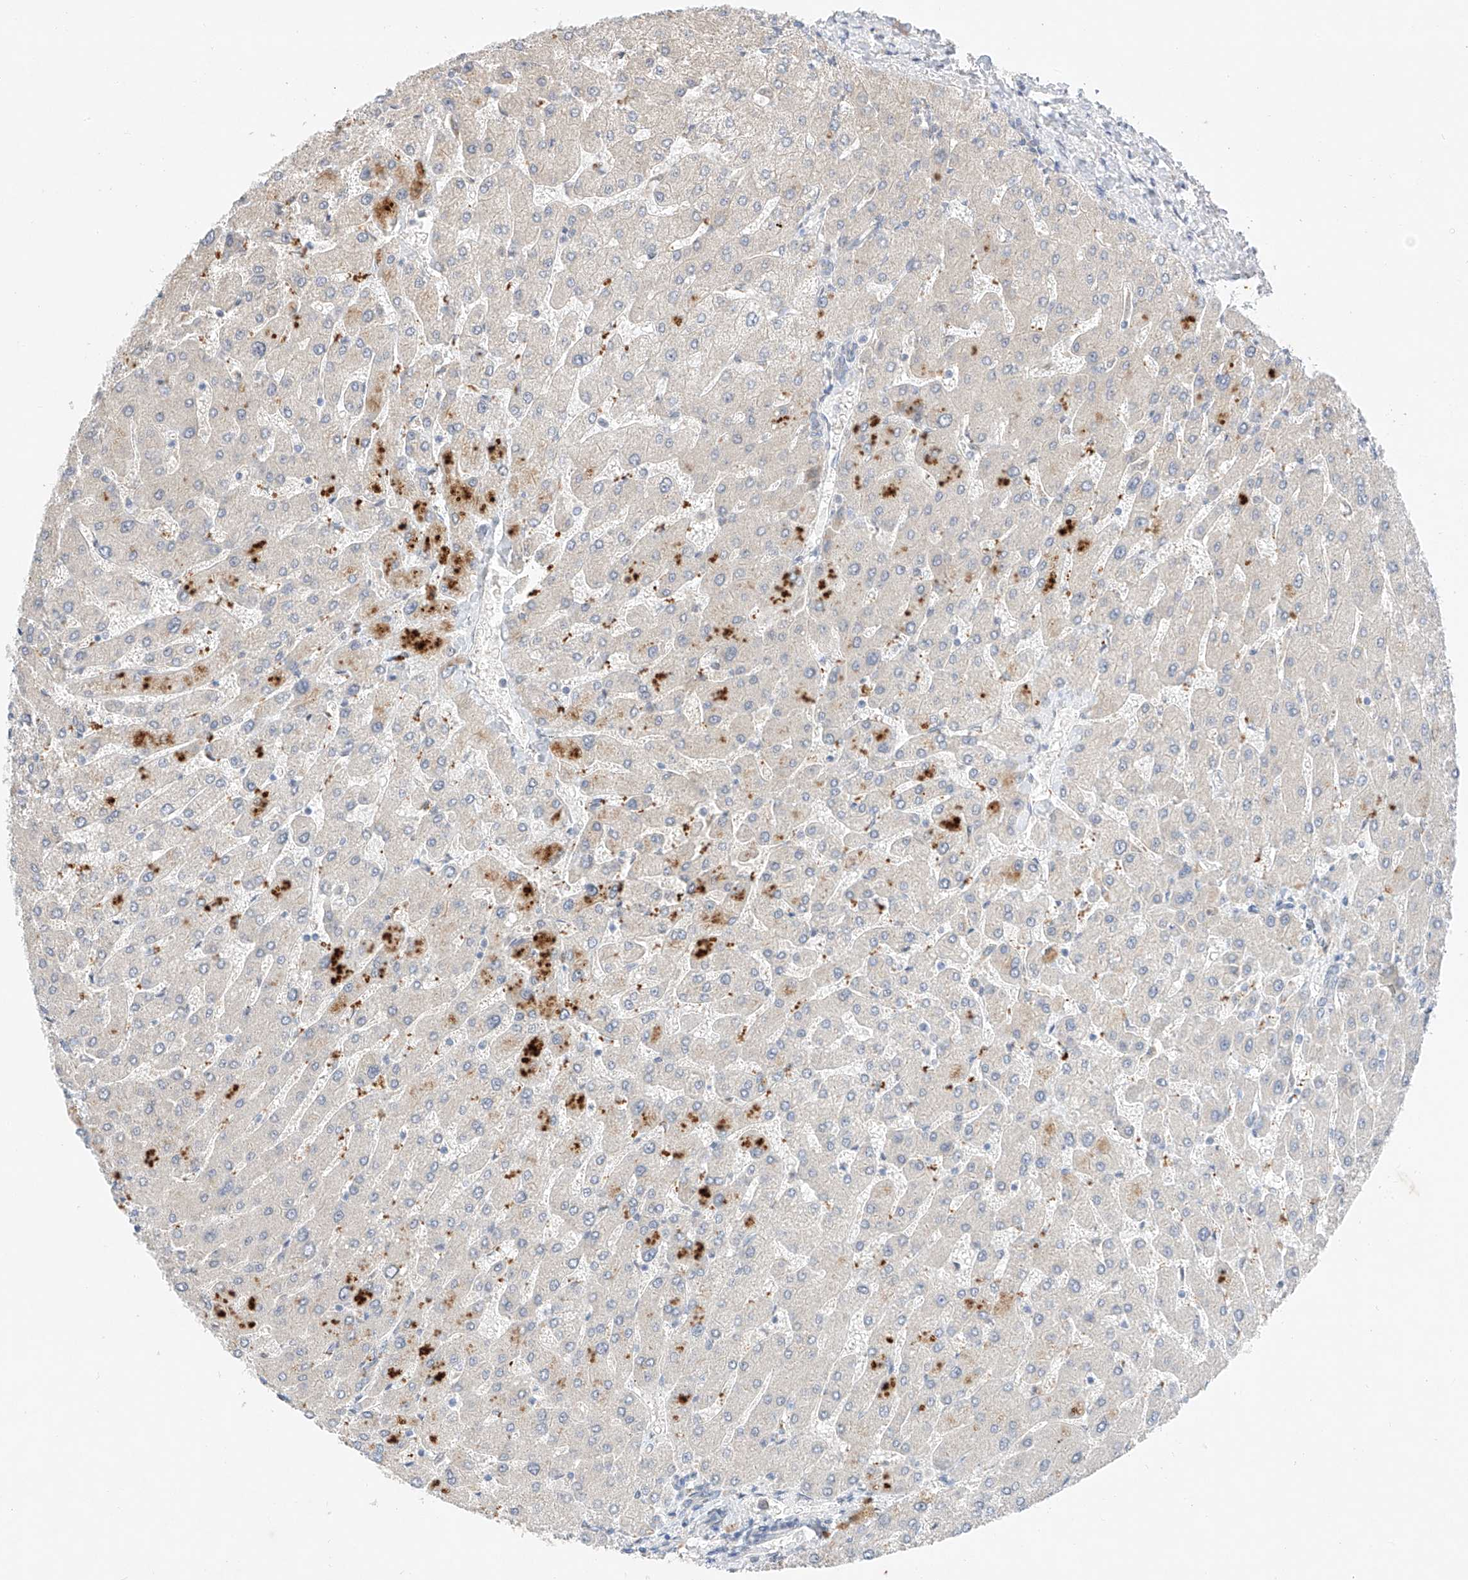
{"staining": {"intensity": "negative", "quantity": "none", "location": "none"}, "tissue": "liver", "cell_type": "Cholangiocytes", "image_type": "normal", "snomed": [{"axis": "morphology", "description": "Normal tissue, NOS"}, {"axis": "topography", "description": "Liver"}], "caption": "Liver stained for a protein using immunohistochemistry displays no positivity cholangiocytes.", "gene": "IL22RA2", "patient": {"sex": "male", "age": 55}}